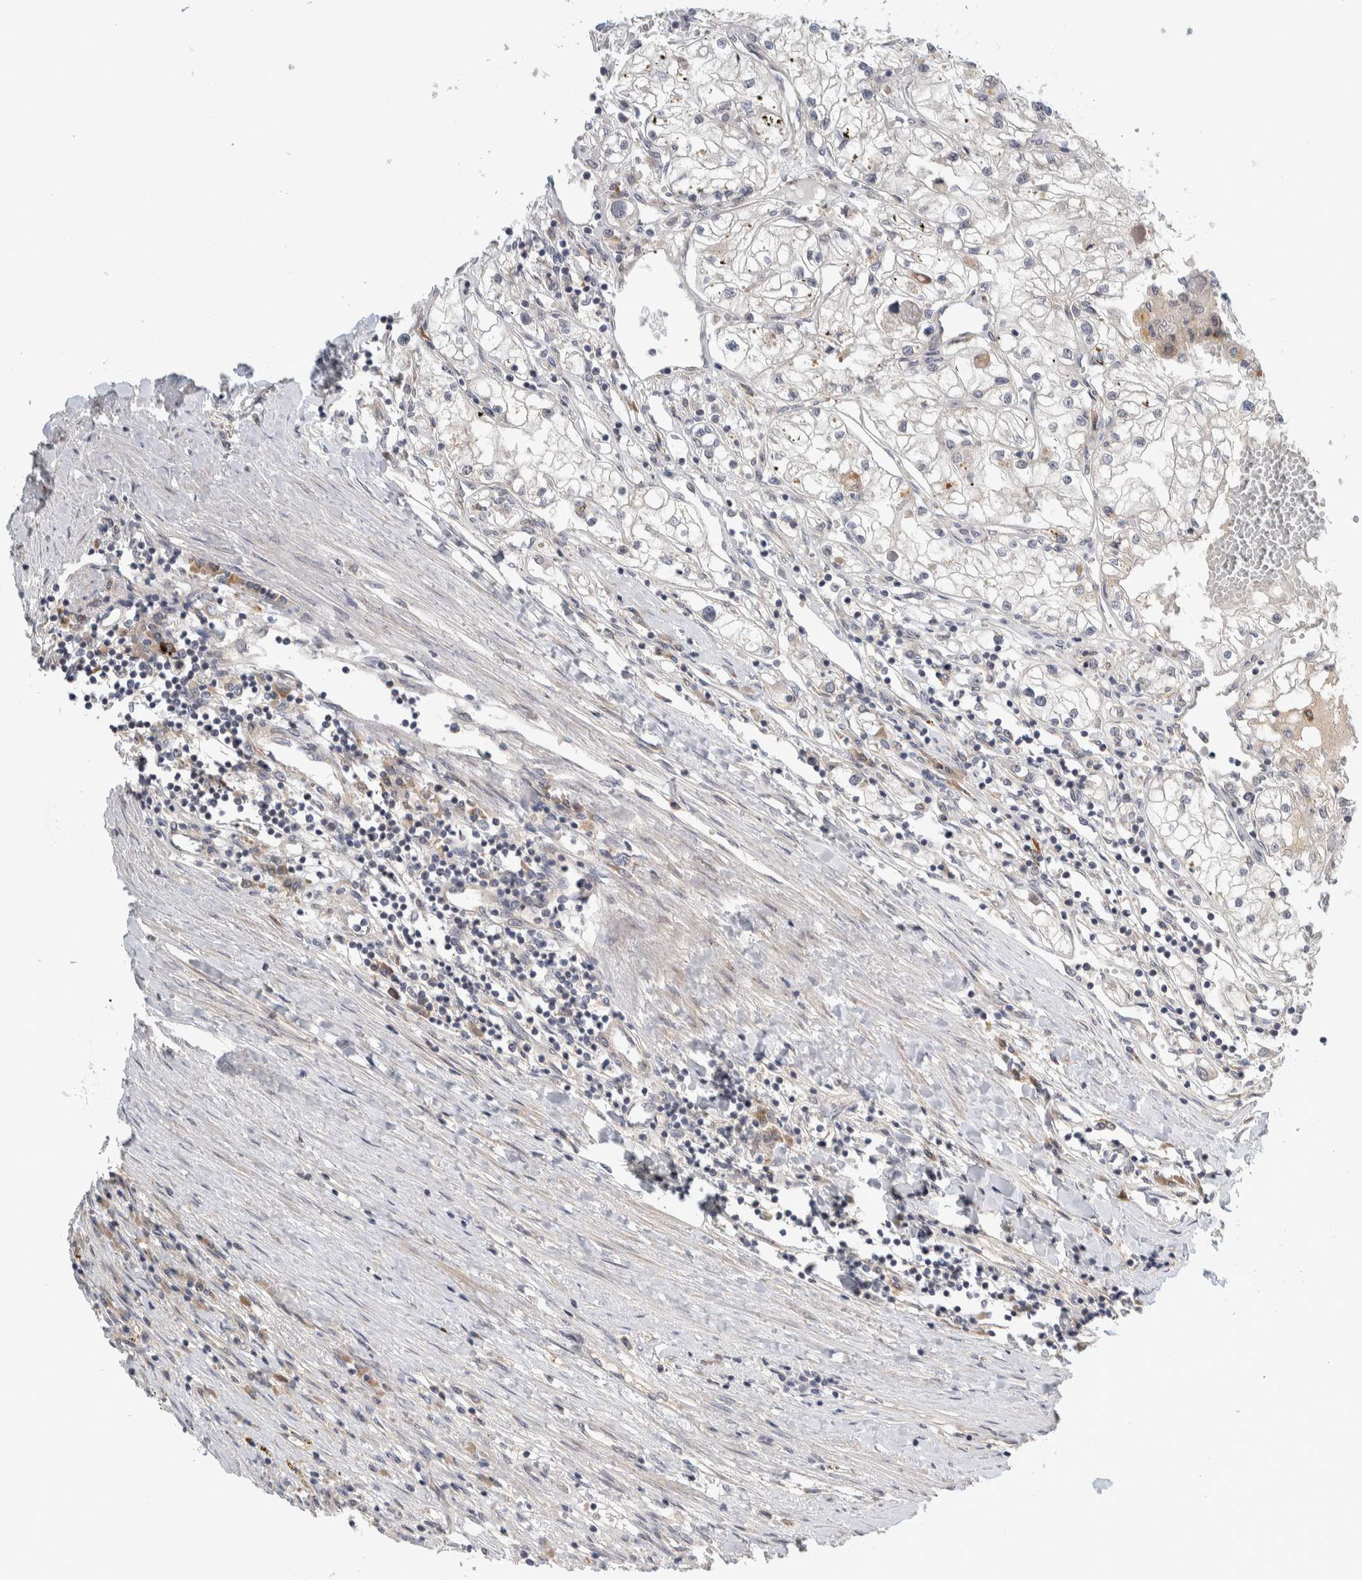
{"staining": {"intensity": "negative", "quantity": "none", "location": "none"}, "tissue": "renal cancer", "cell_type": "Tumor cells", "image_type": "cancer", "snomed": [{"axis": "morphology", "description": "Adenocarcinoma, NOS"}, {"axis": "topography", "description": "Kidney"}], "caption": "Renal cancer (adenocarcinoma) was stained to show a protein in brown. There is no significant staining in tumor cells.", "gene": "MPRIP", "patient": {"sex": "male", "age": 68}}